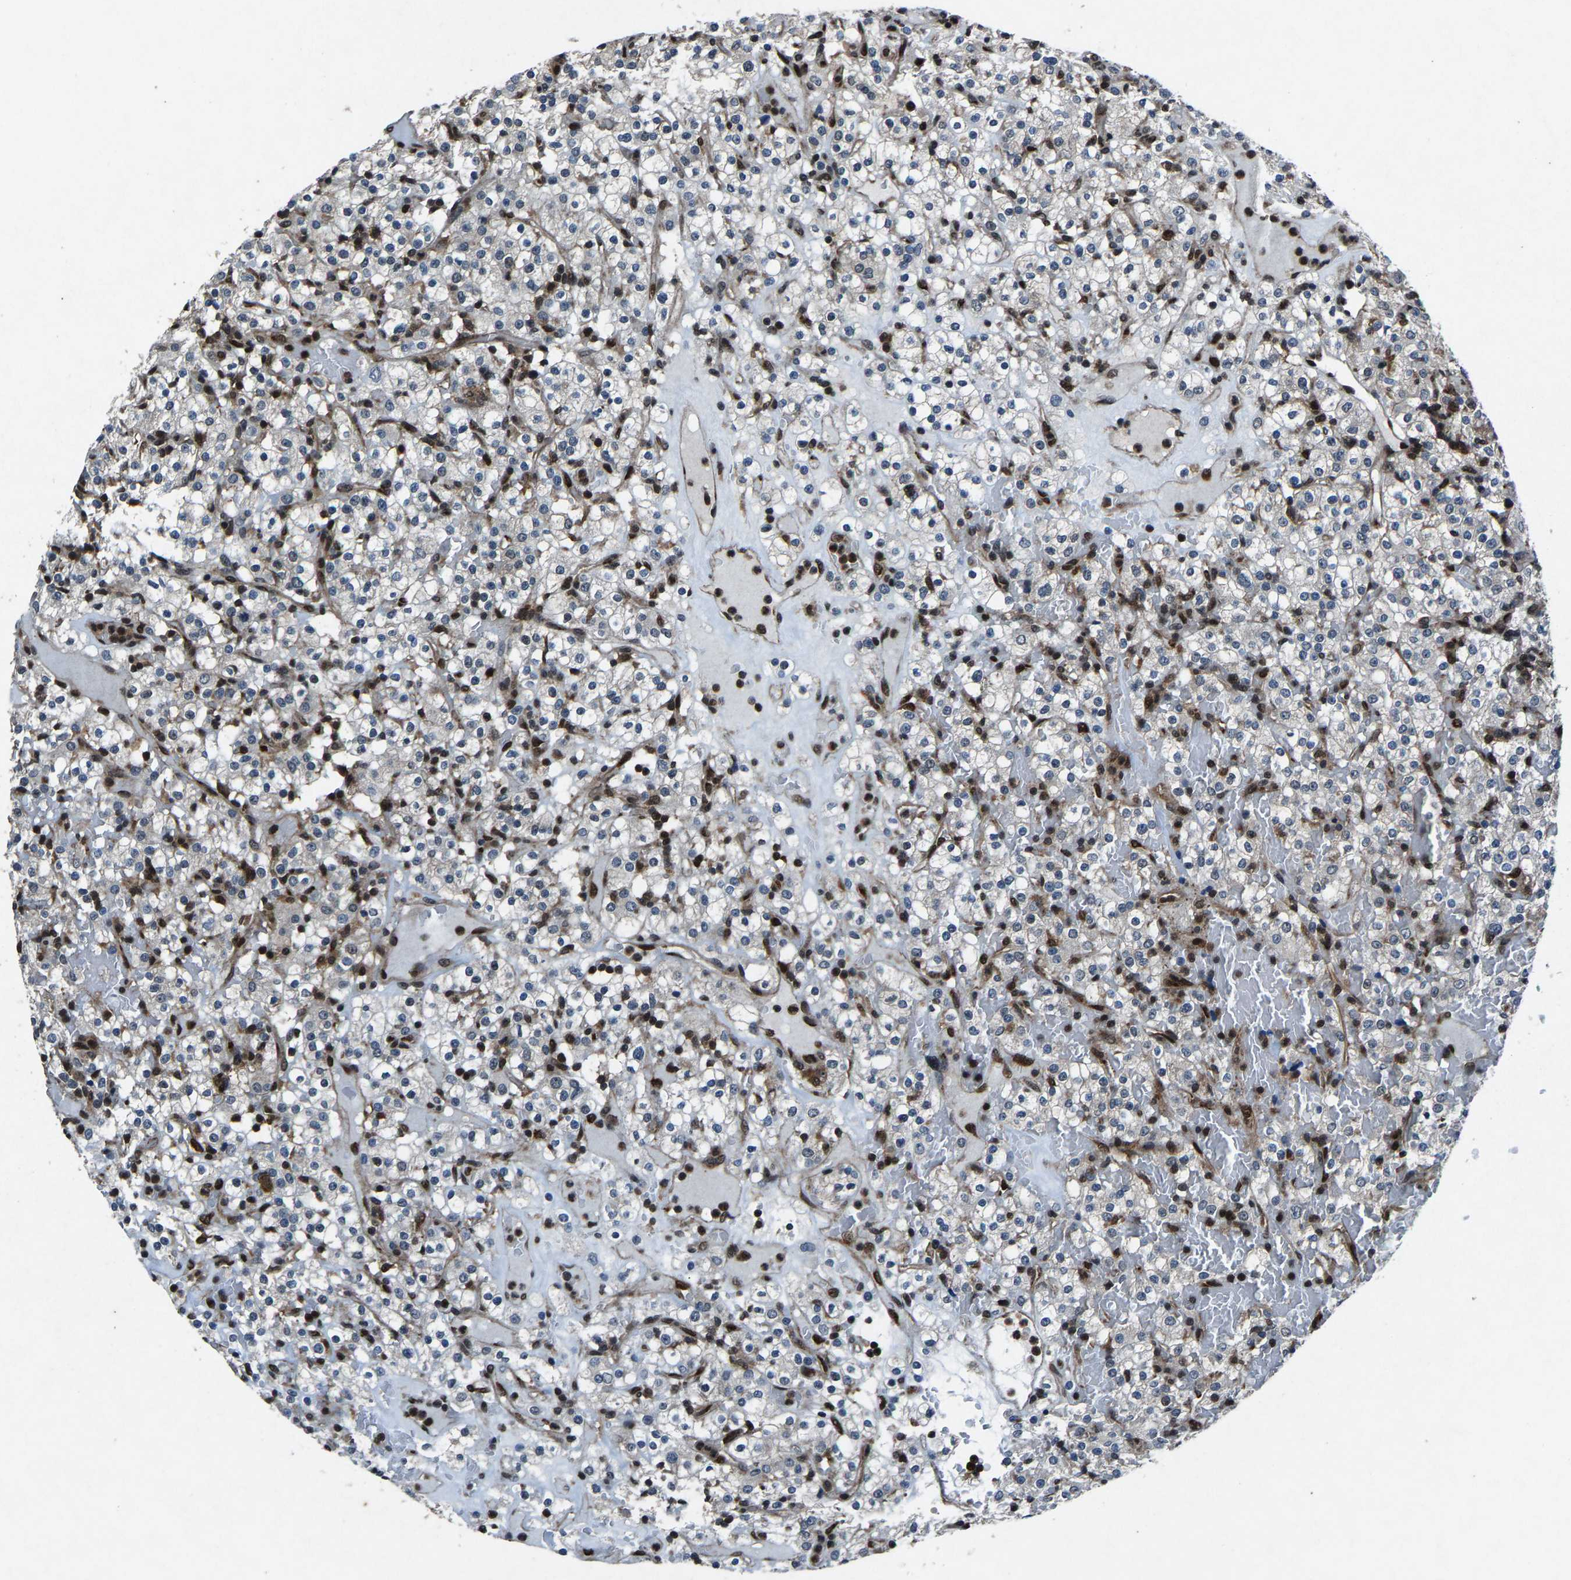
{"staining": {"intensity": "negative", "quantity": "none", "location": "none"}, "tissue": "renal cancer", "cell_type": "Tumor cells", "image_type": "cancer", "snomed": [{"axis": "morphology", "description": "Normal tissue, NOS"}, {"axis": "morphology", "description": "Adenocarcinoma, NOS"}, {"axis": "topography", "description": "Kidney"}], "caption": "Immunohistochemical staining of renal cancer (adenocarcinoma) exhibits no significant positivity in tumor cells. The staining is performed using DAB (3,3'-diaminobenzidine) brown chromogen with nuclei counter-stained in using hematoxylin.", "gene": "ATXN3", "patient": {"sex": "female", "age": 72}}